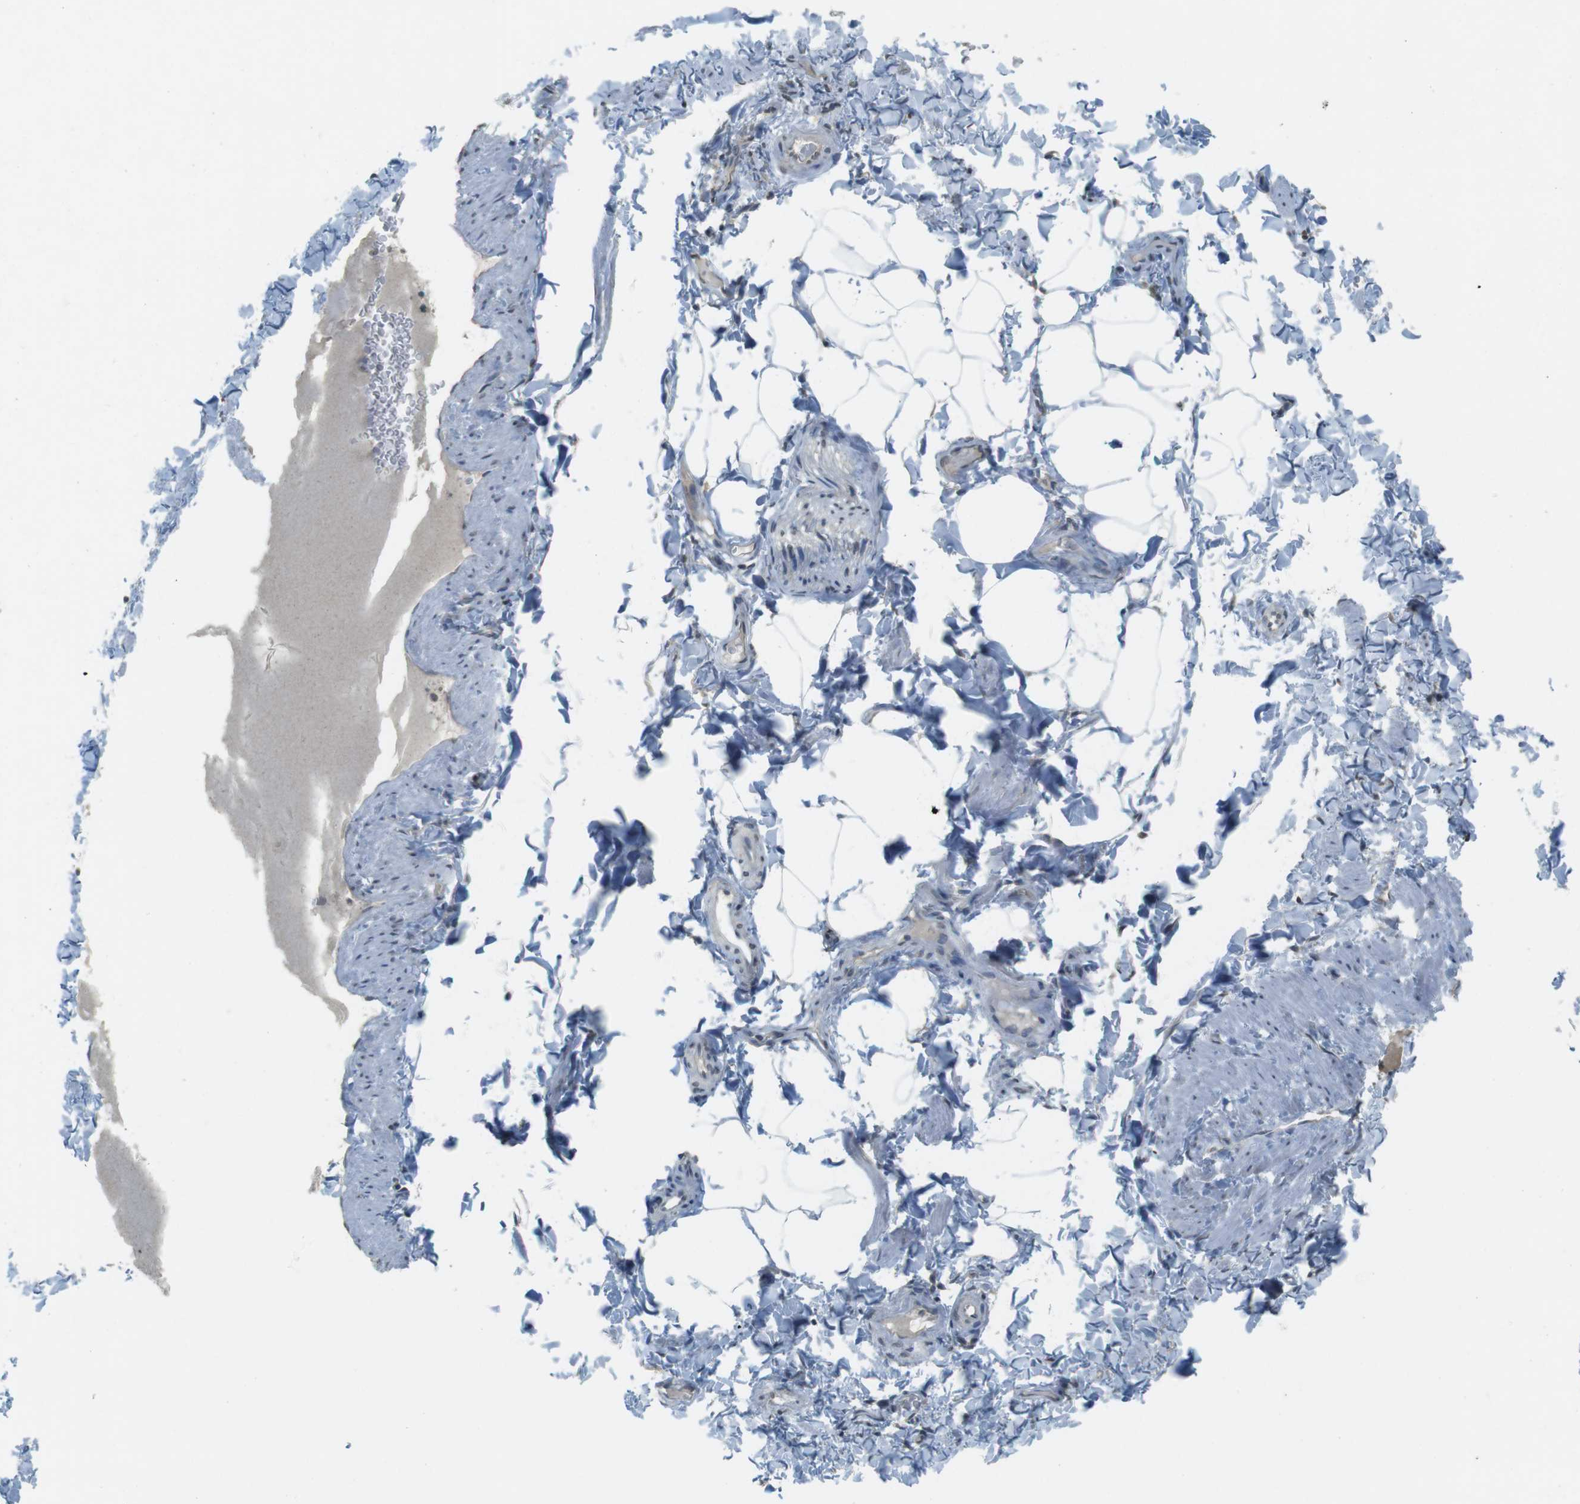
{"staining": {"intensity": "negative", "quantity": "none", "location": "none"}, "tissue": "adipose tissue", "cell_type": "Adipocytes", "image_type": "normal", "snomed": [{"axis": "morphology", "description": "Normal tissue, NOS"}, {"axis": "topography", "description": "Vascular tissue"}], "caption": "DAB immunohistochemical staining of unremarkable adipose tissue exhibits no significant staining in adipocytes. (Stains: DAB immunohistochemistry (IHC) with hematoxylin counter stain, Microscopy: brightfield microscopy at high magnification).", "gene": "KIF5B", "patient": {"sex": "male", "age": 41}}